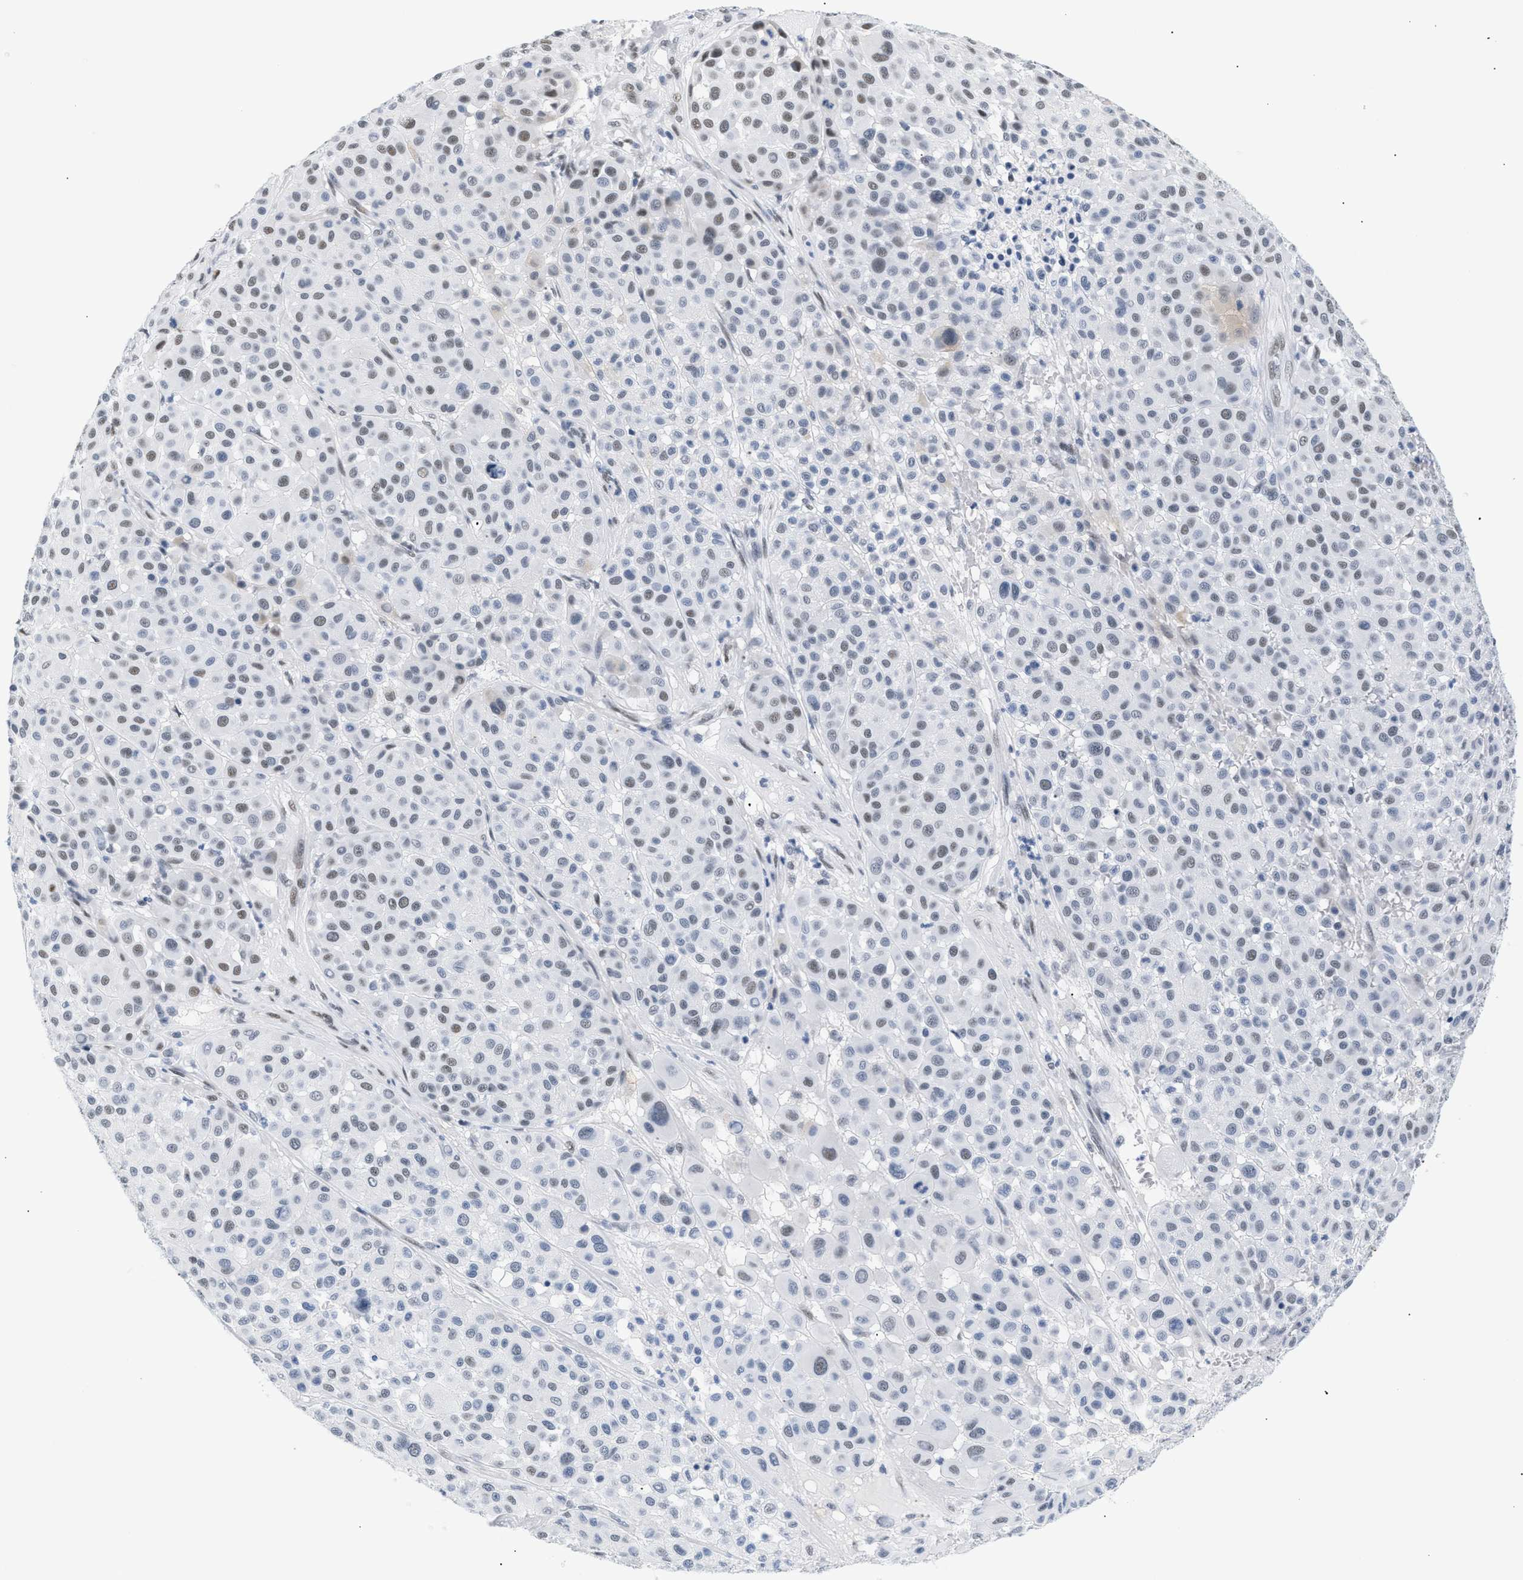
{"staining": {"intensity": "weak", "quantity": "<25%", "location": "nuclear"}, "tissue": "melanoma", "cell_type": "Tumor cells", "image_type": "cancer", "snomed": [{"axis": "morphology", "description": "Malignant melanoma, Metastatic site"}, {"axis": "topography", "description": "Soft tissue"}], "caption": "This photomicrograph is of melanoma stained with immunohistochemistry (IHC) to label a protein in brown with the nuclei are counter-stained blue. There is no positivity in tumor cells.", "gene": "ELN", "patient": {"sex": "male", "age": 41}}